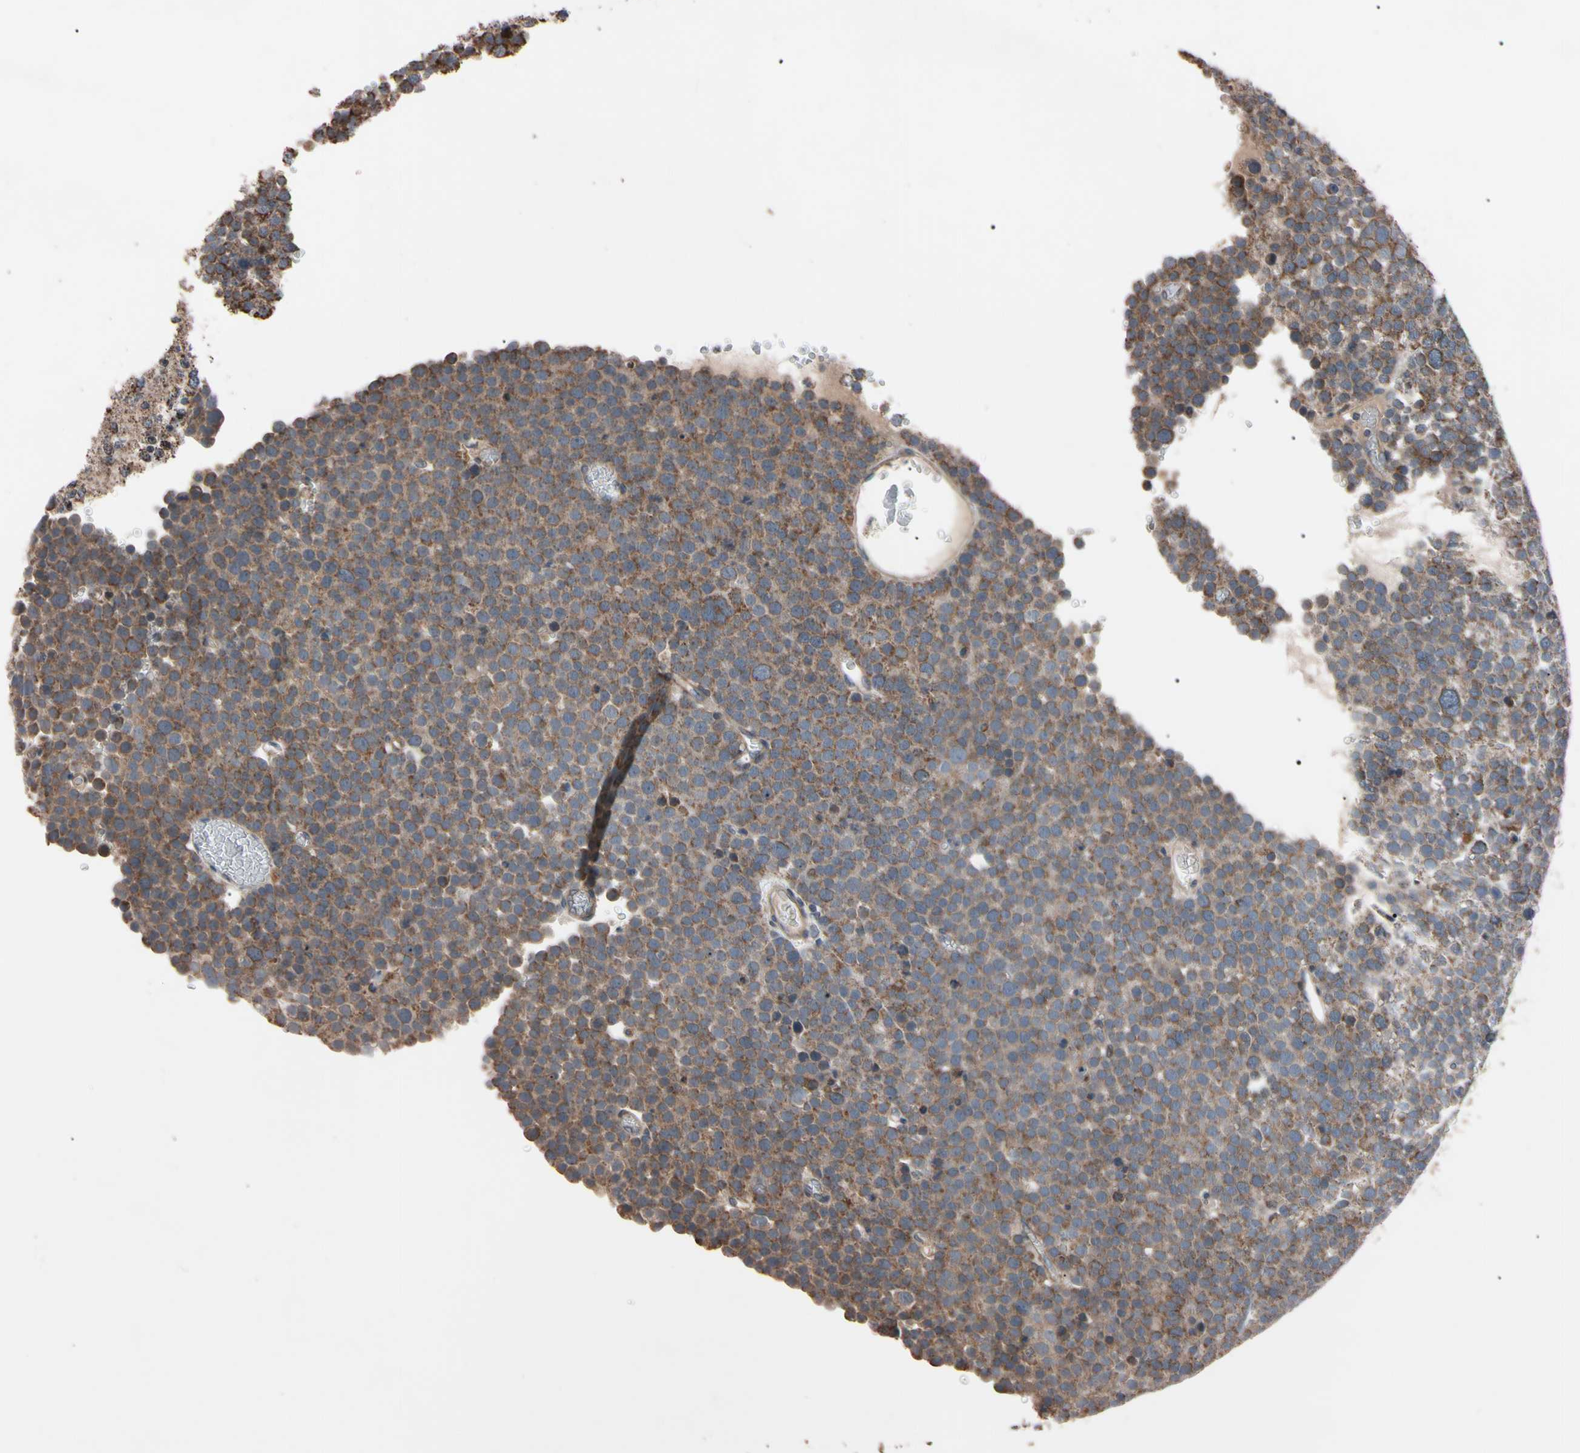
{"staining": {"intensity": "weak", "quantity": ">75%", "location": "cytoplasmic/membranous"}, "tissue": "testis cancer", "cell_type": "Tumor cells", "image_type": "cancer", "snomed": [{"axis": "morphology", "description": "Seminoma, NOS"}, {"axis": "topography", "description": "Testis"}], "caption": "Protein expression analysis of testis cancer (seminoma) demonstrates weak cytoplasmic/membranous positivity in approximately >75% of tumor cells.", "gene": "TNFRSF1A", "patient": {"sex": "male", "age": 71}}